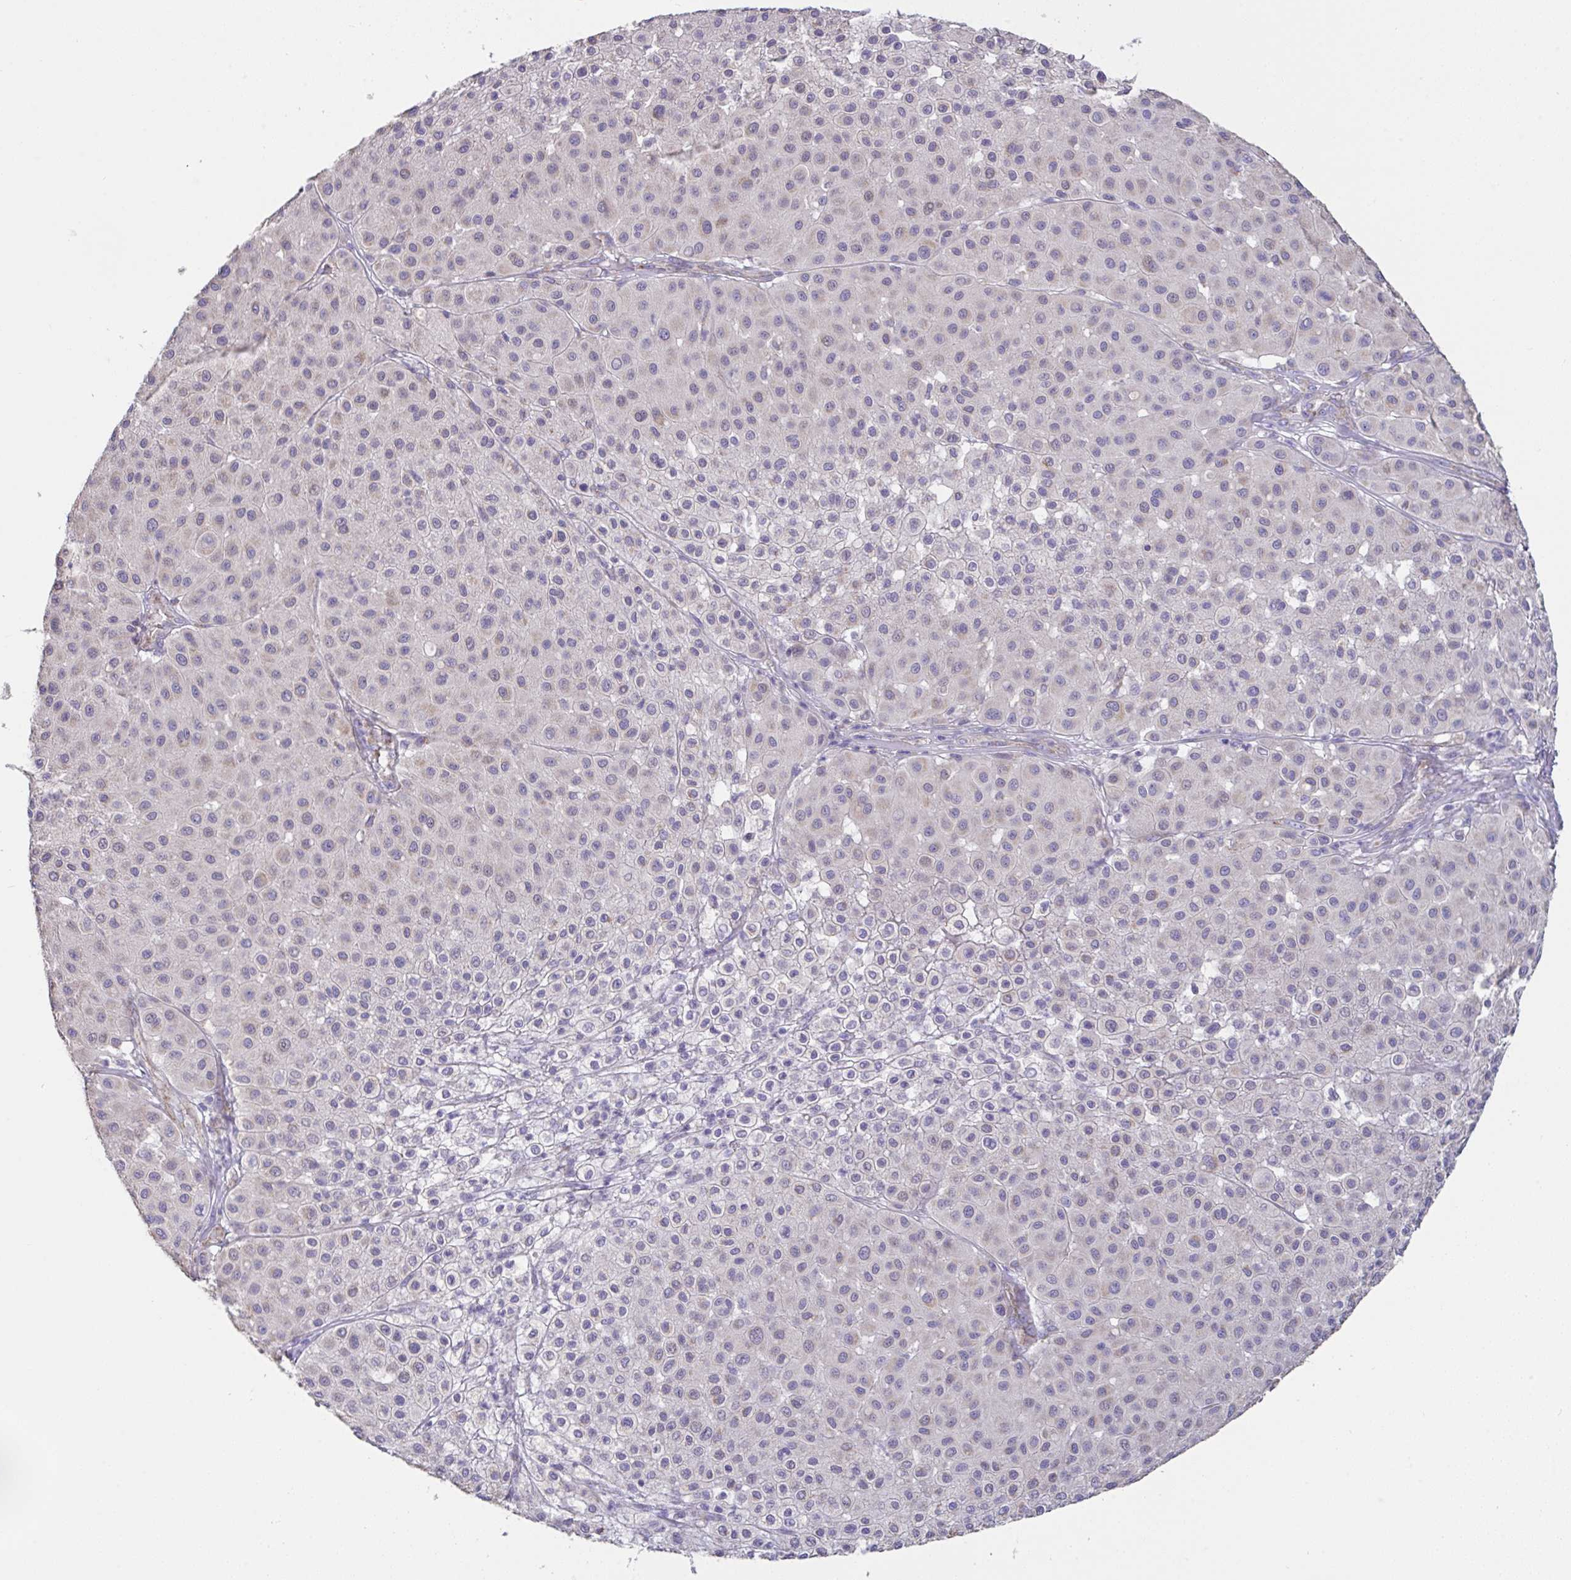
{"staining": {"intensity": "negative", "quantity": "none", "location": "none"}, "tissue": "melanoma", "cell_type": "Tumor cells", "image_type": "cancer", "snomed": [{"axis": "morphology", "description": "Malignant melanoma, Metastatic site"}, {"axis": "topography", "description": "Smooth muscle"}], "caption": "Tumor cells are negative for brown protein staining in melanoma.", "gene": "DOK7", "patient": {"sex": "male", "age": 41}}